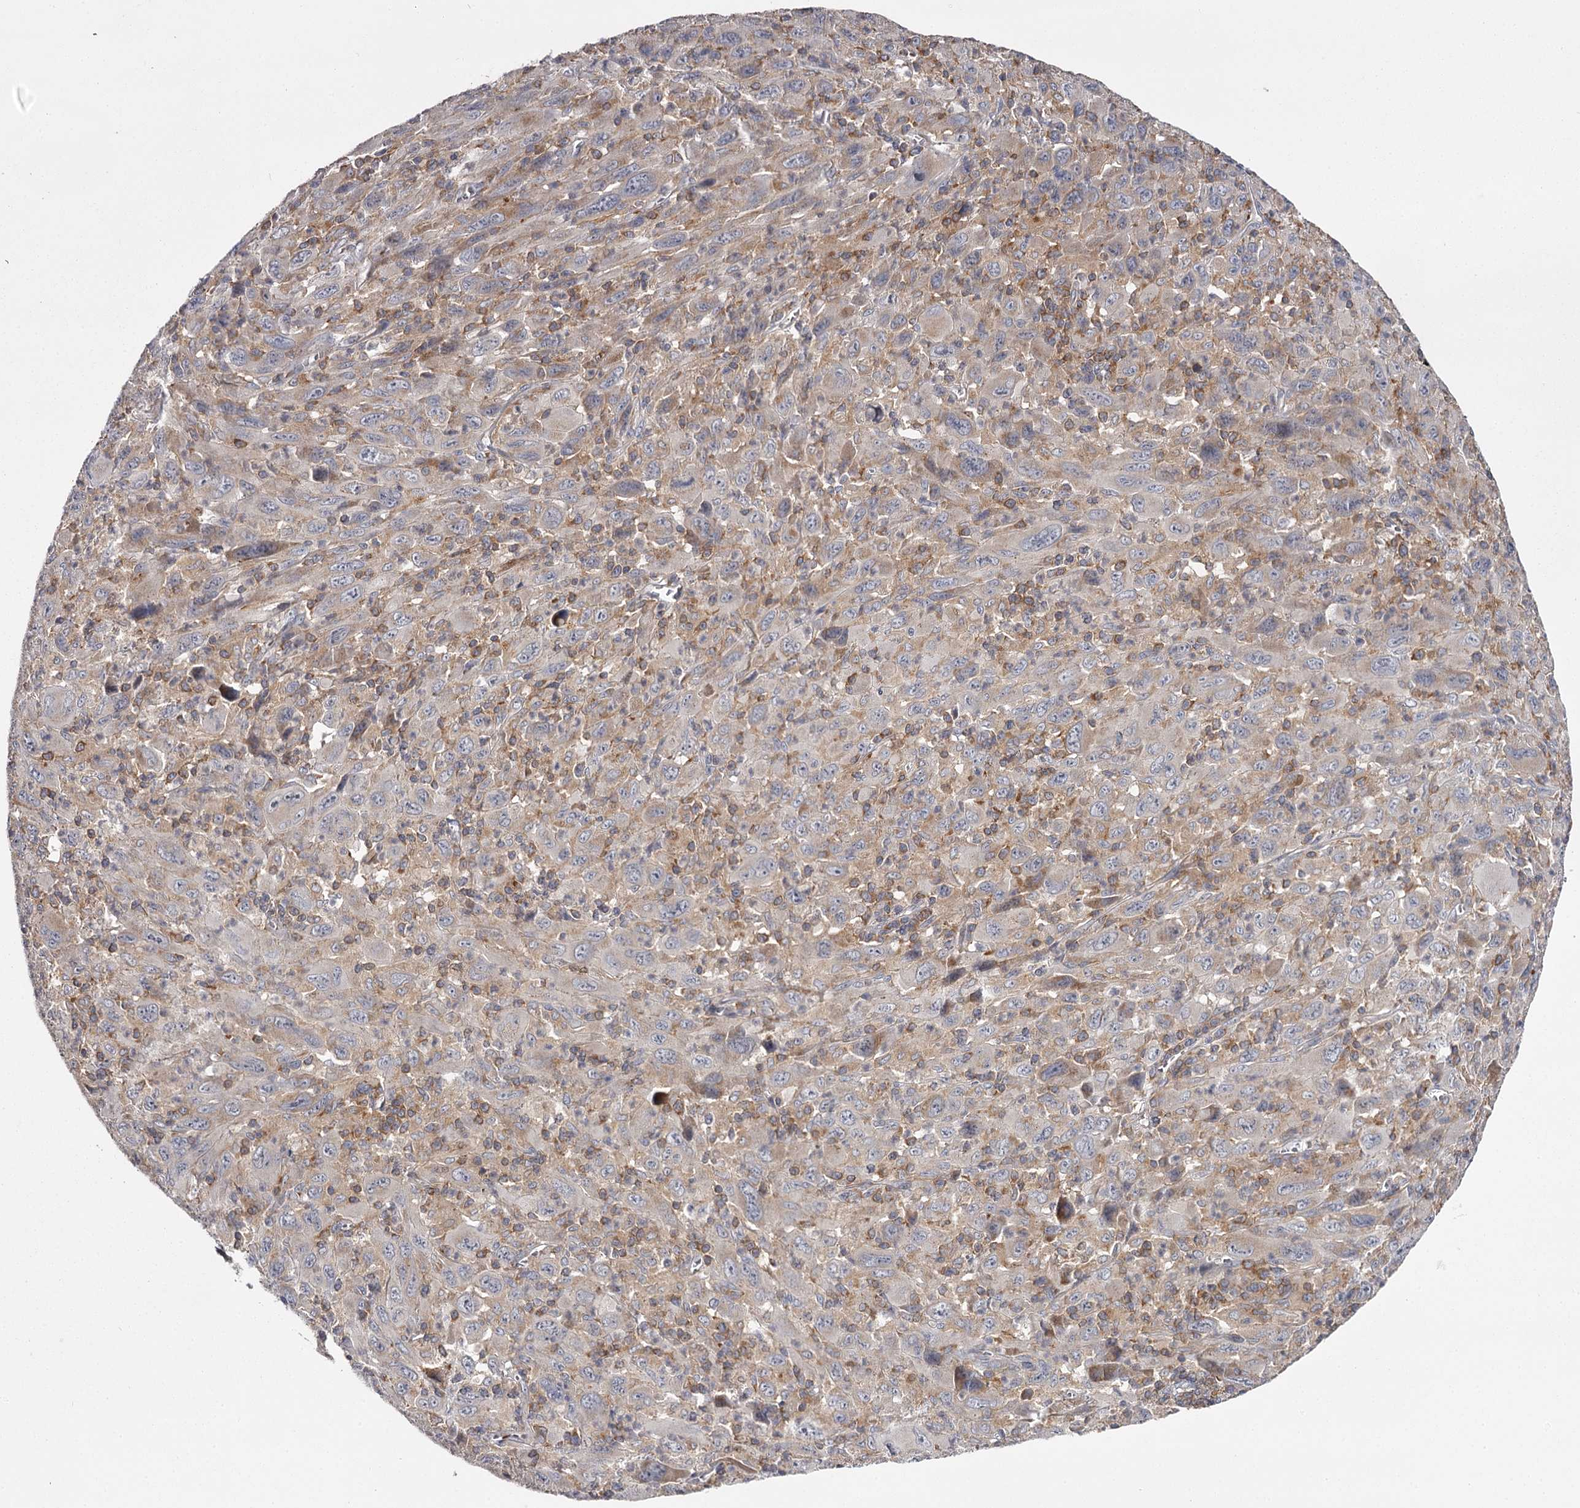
{"staining": {"intensity": "negative", "quantity": "none", "location": "none"}, "tissue": "melanoma", "cell_type": "Tumor cells", "image_type": "cancer", "snomed": [{"axis": "morphology", "description": "Malignant melanoma, Metastatic site"}, {"axis": "topography", "description": "Skin"}], "caption": "High power microscopy micrograph of an immunohistochemistry image of melanoma, revealing no significant staining in tumor cells.", "gene": "RASSF6", "patient": {"sex": "female", "age": 56}}